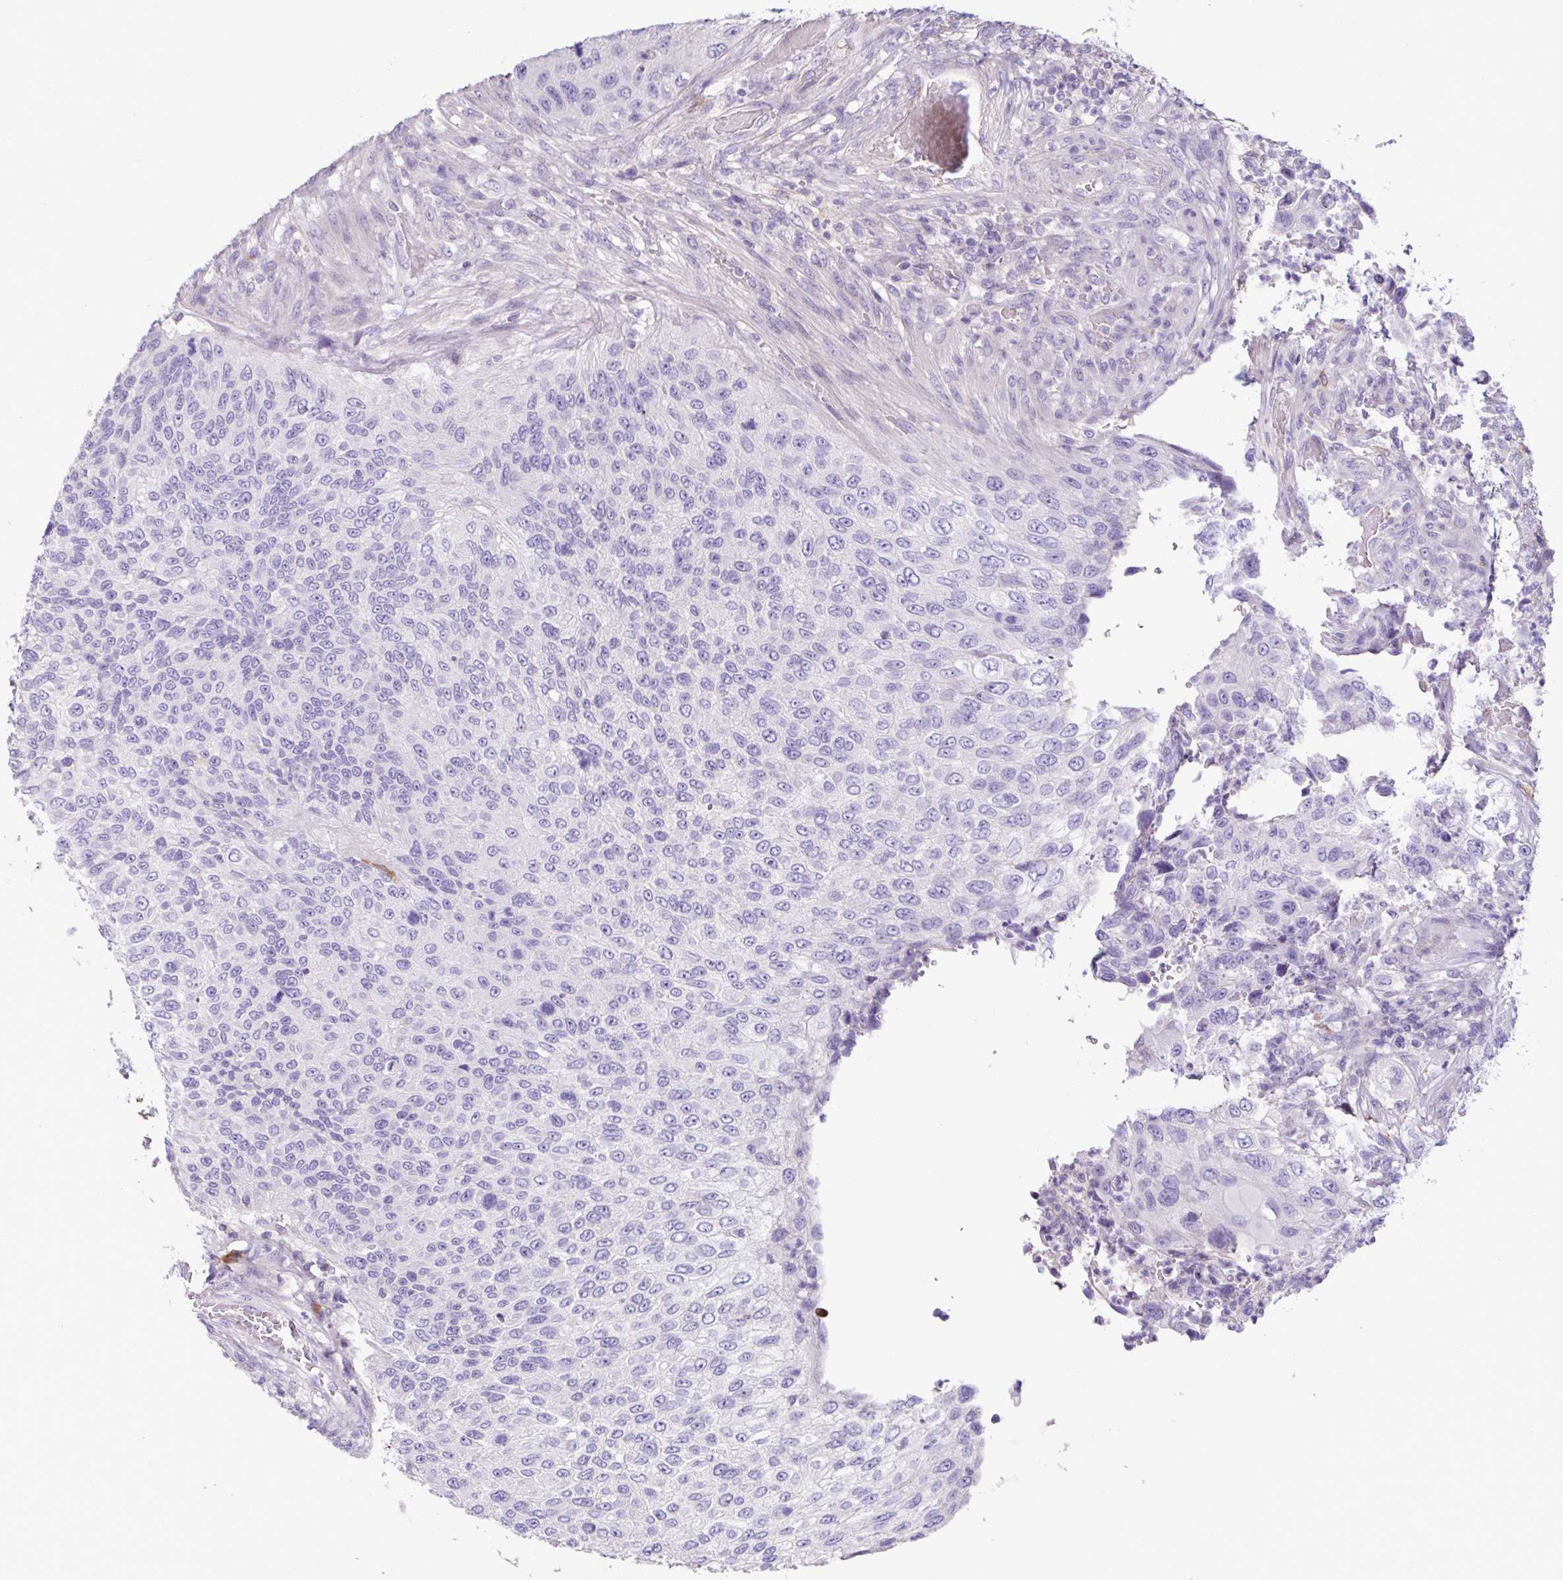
{"staining": {"intensity": "negative", "quantity": "none", "location": "none"}, "tissue": "urothelial cancer", "cell_type": "Tumor cells", "image_type": "cancer", "snomed": [{"axis": "morphology", "description": "Urothelial carcinoma, High grade"}, {"axis": "topography", "description": "Urinary bladder"}], "caption": "Immunohistochemistry (IHC) photomicrograph of human urothelial carcinoma (high-grade) stained for a protein (brown), which reveals no positivity in tumor cells.", "gene": "MARCO", "patient": {"sex": "female", "age": 60}}